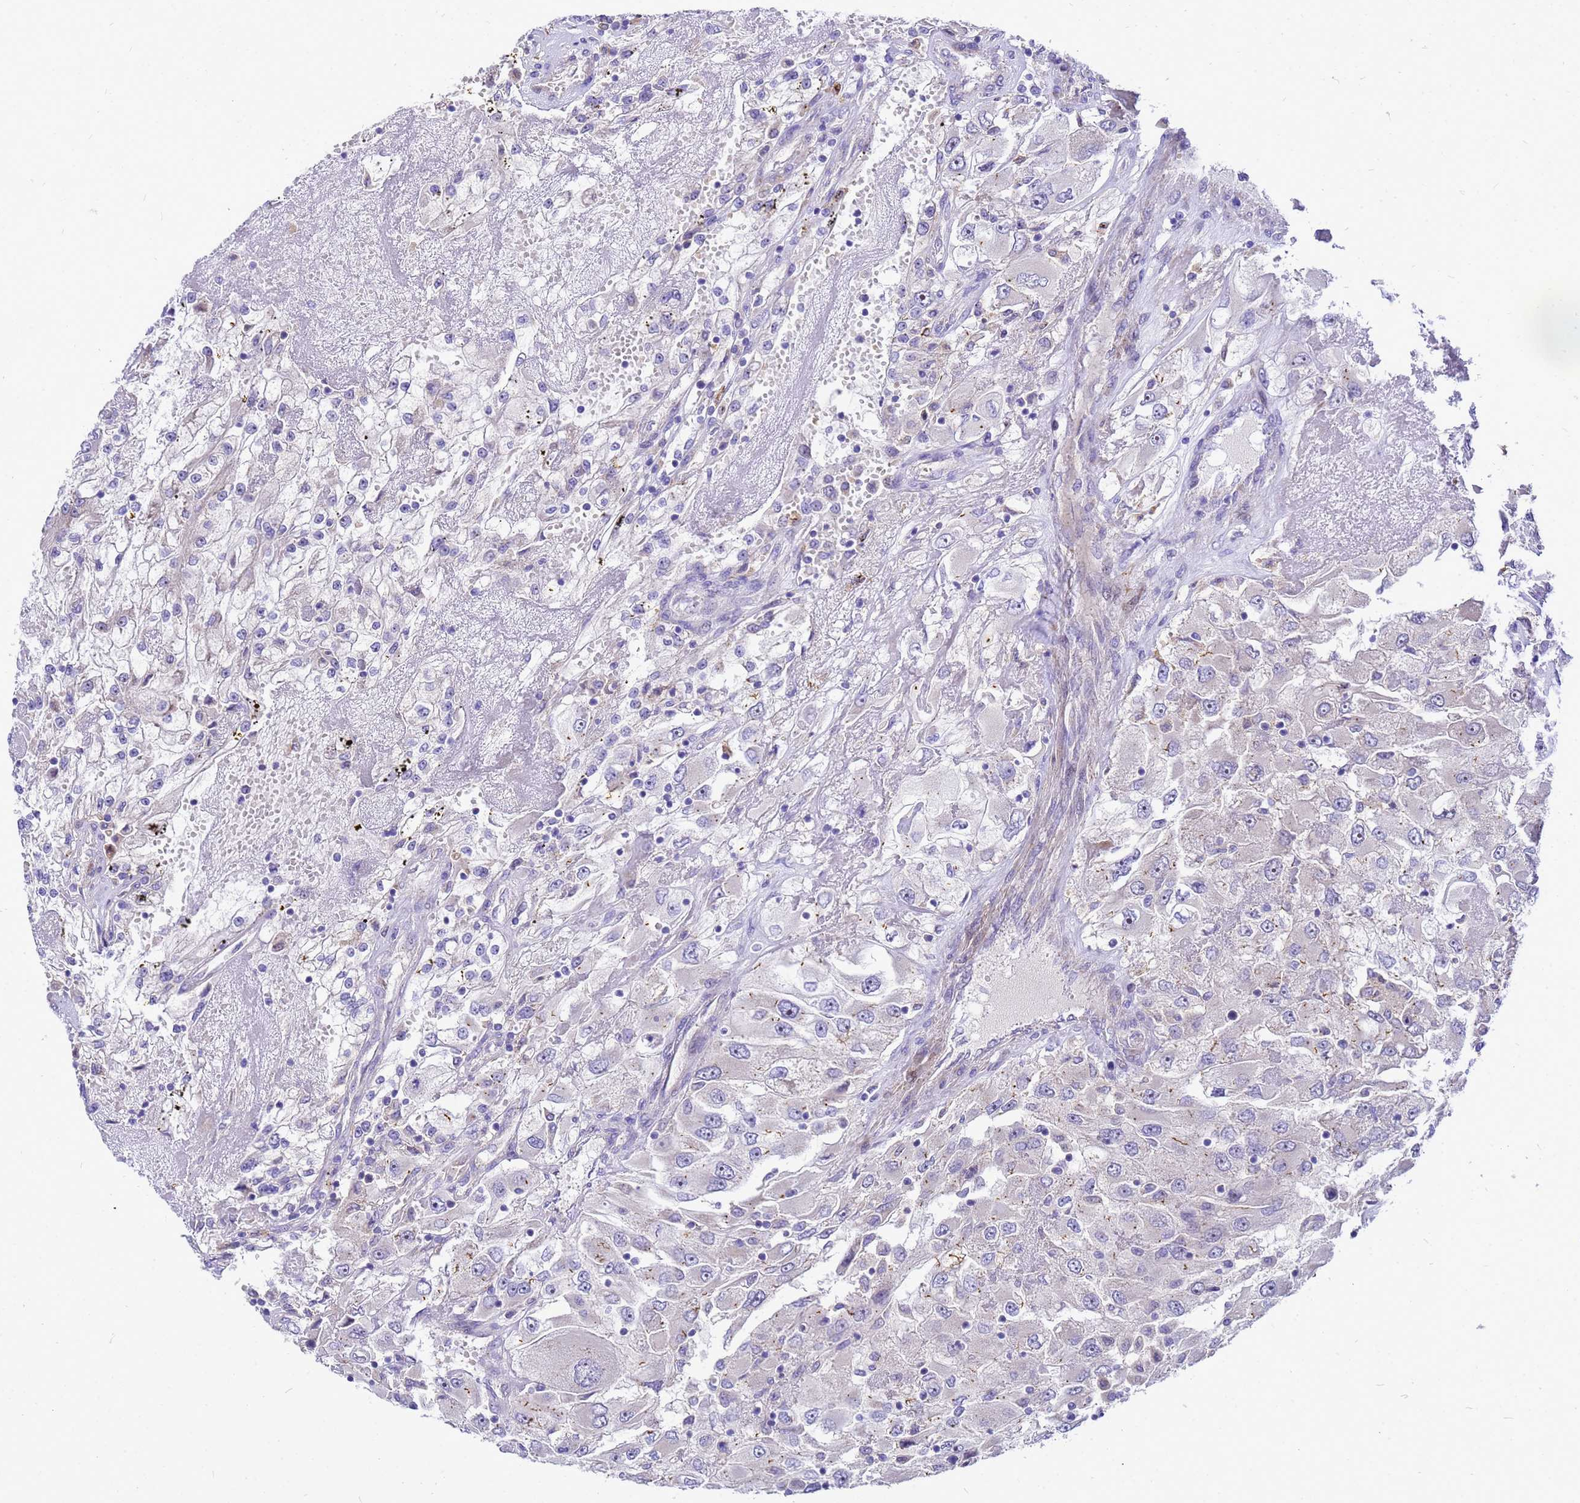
{"staining": {"intensity": "negative", "quantity": "none", "location": "none"}, "tissue": "renal cancer", "cell_type": "Tumor cells", "image_type": "cancer", "snomed": [{"axis": "morphology", "description": "Adenocarcinoma, NOS"}, {"axis": "topography", "description": "Kidney"}], "caption": "An immunohistochemistry histopathology image of renal cancer is shown. There is no staining in tumor cells of renal cancer.", "gene": "POP7", "patient": {"sex": "female", "age": 52}}